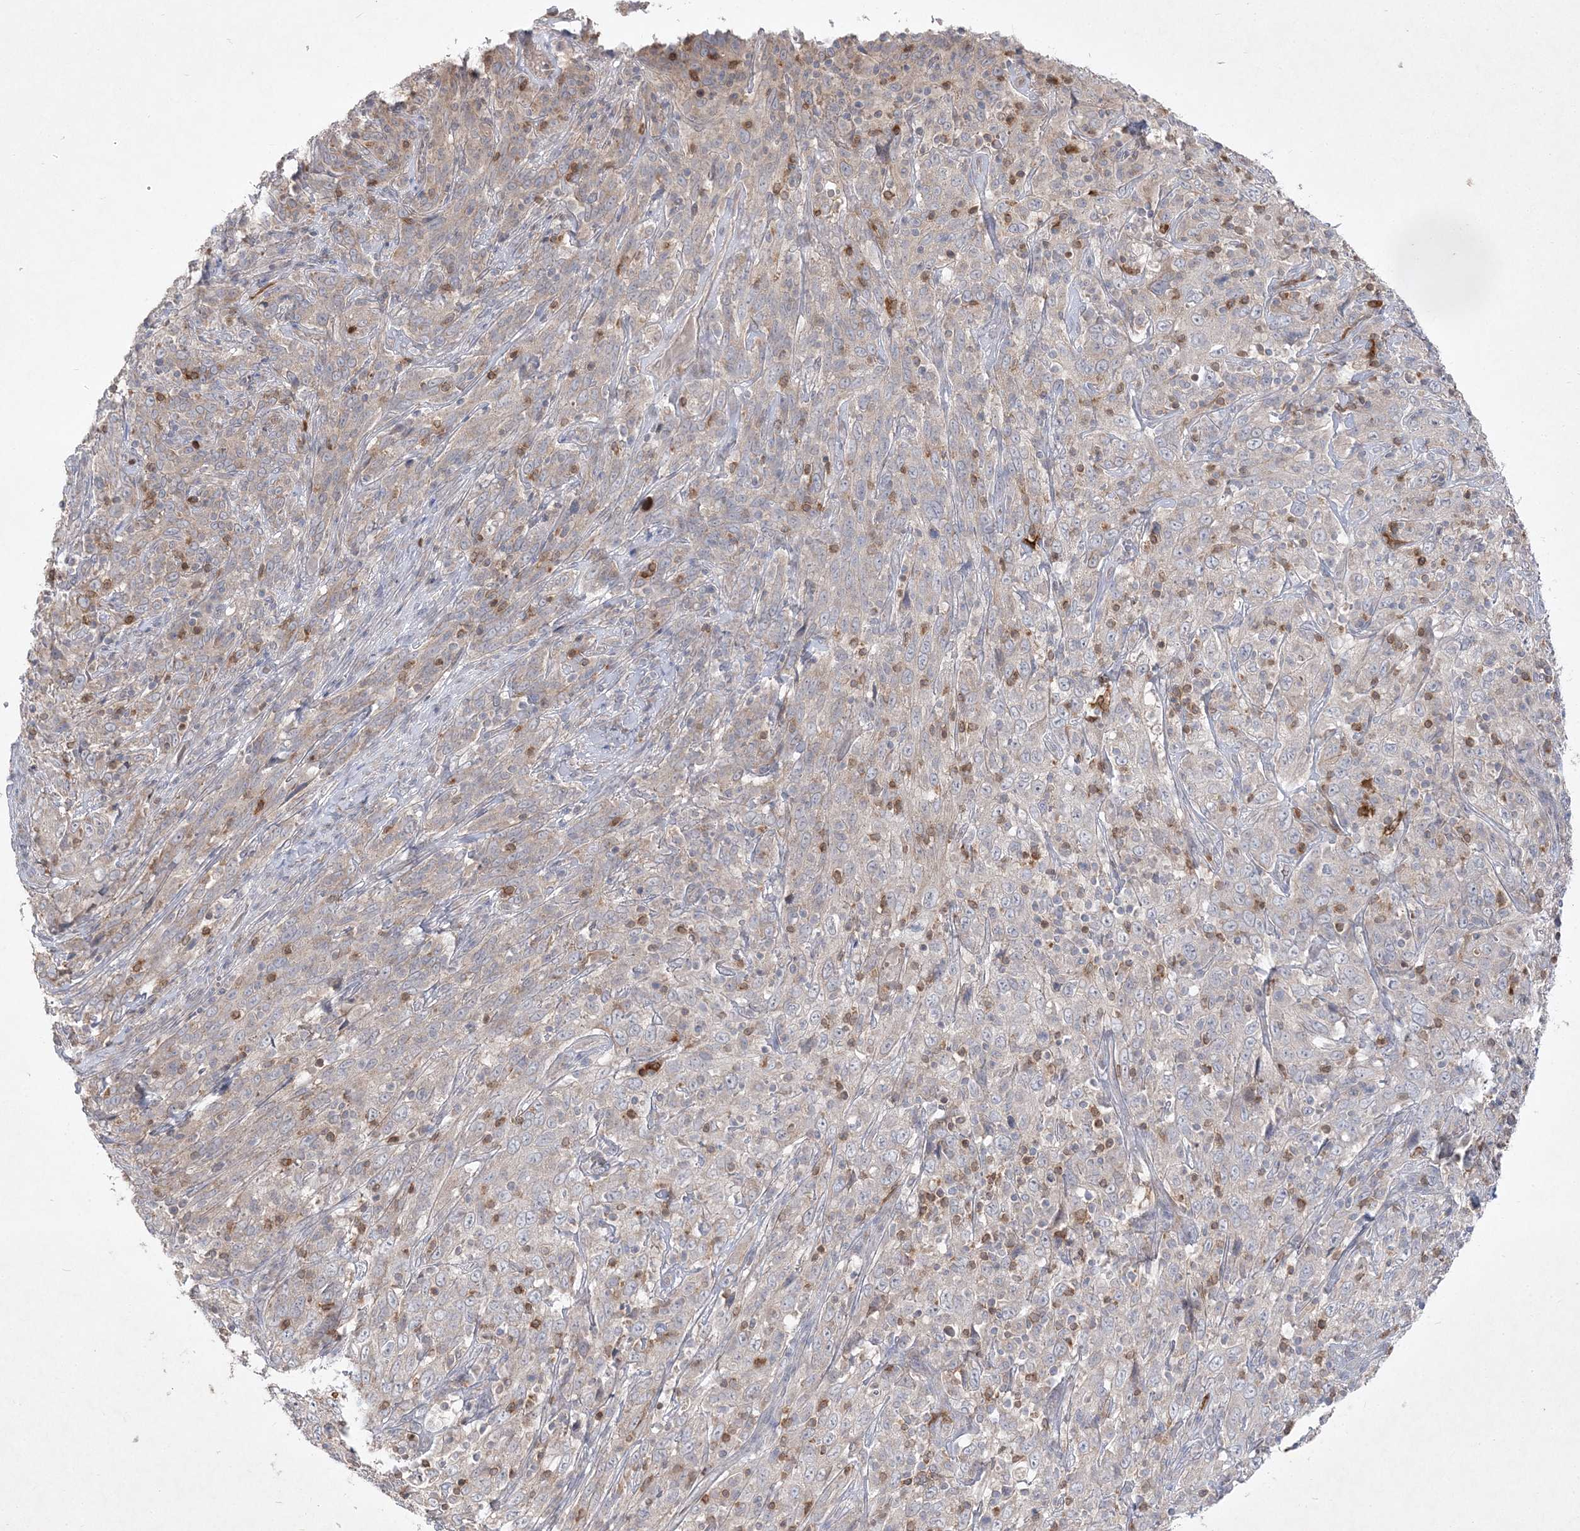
{"staining": {"intensity": "negative", "quantity": "none", "location": "none"}, "tissue": "cervical cancer", "cell_type": "Tumor cells", "image_type": "cancer", "snomed": [{"axis": "morphology", "description": "Squamous cell carcinoma, NOS"}, {"axis": "topography", "description": "Cervix"}], "caption": "There is no significant expression in tumor cells of cervical squamous cell carcinoma.", "gene": "CLNK", "patient": {"sex": "female", "age": 46}}